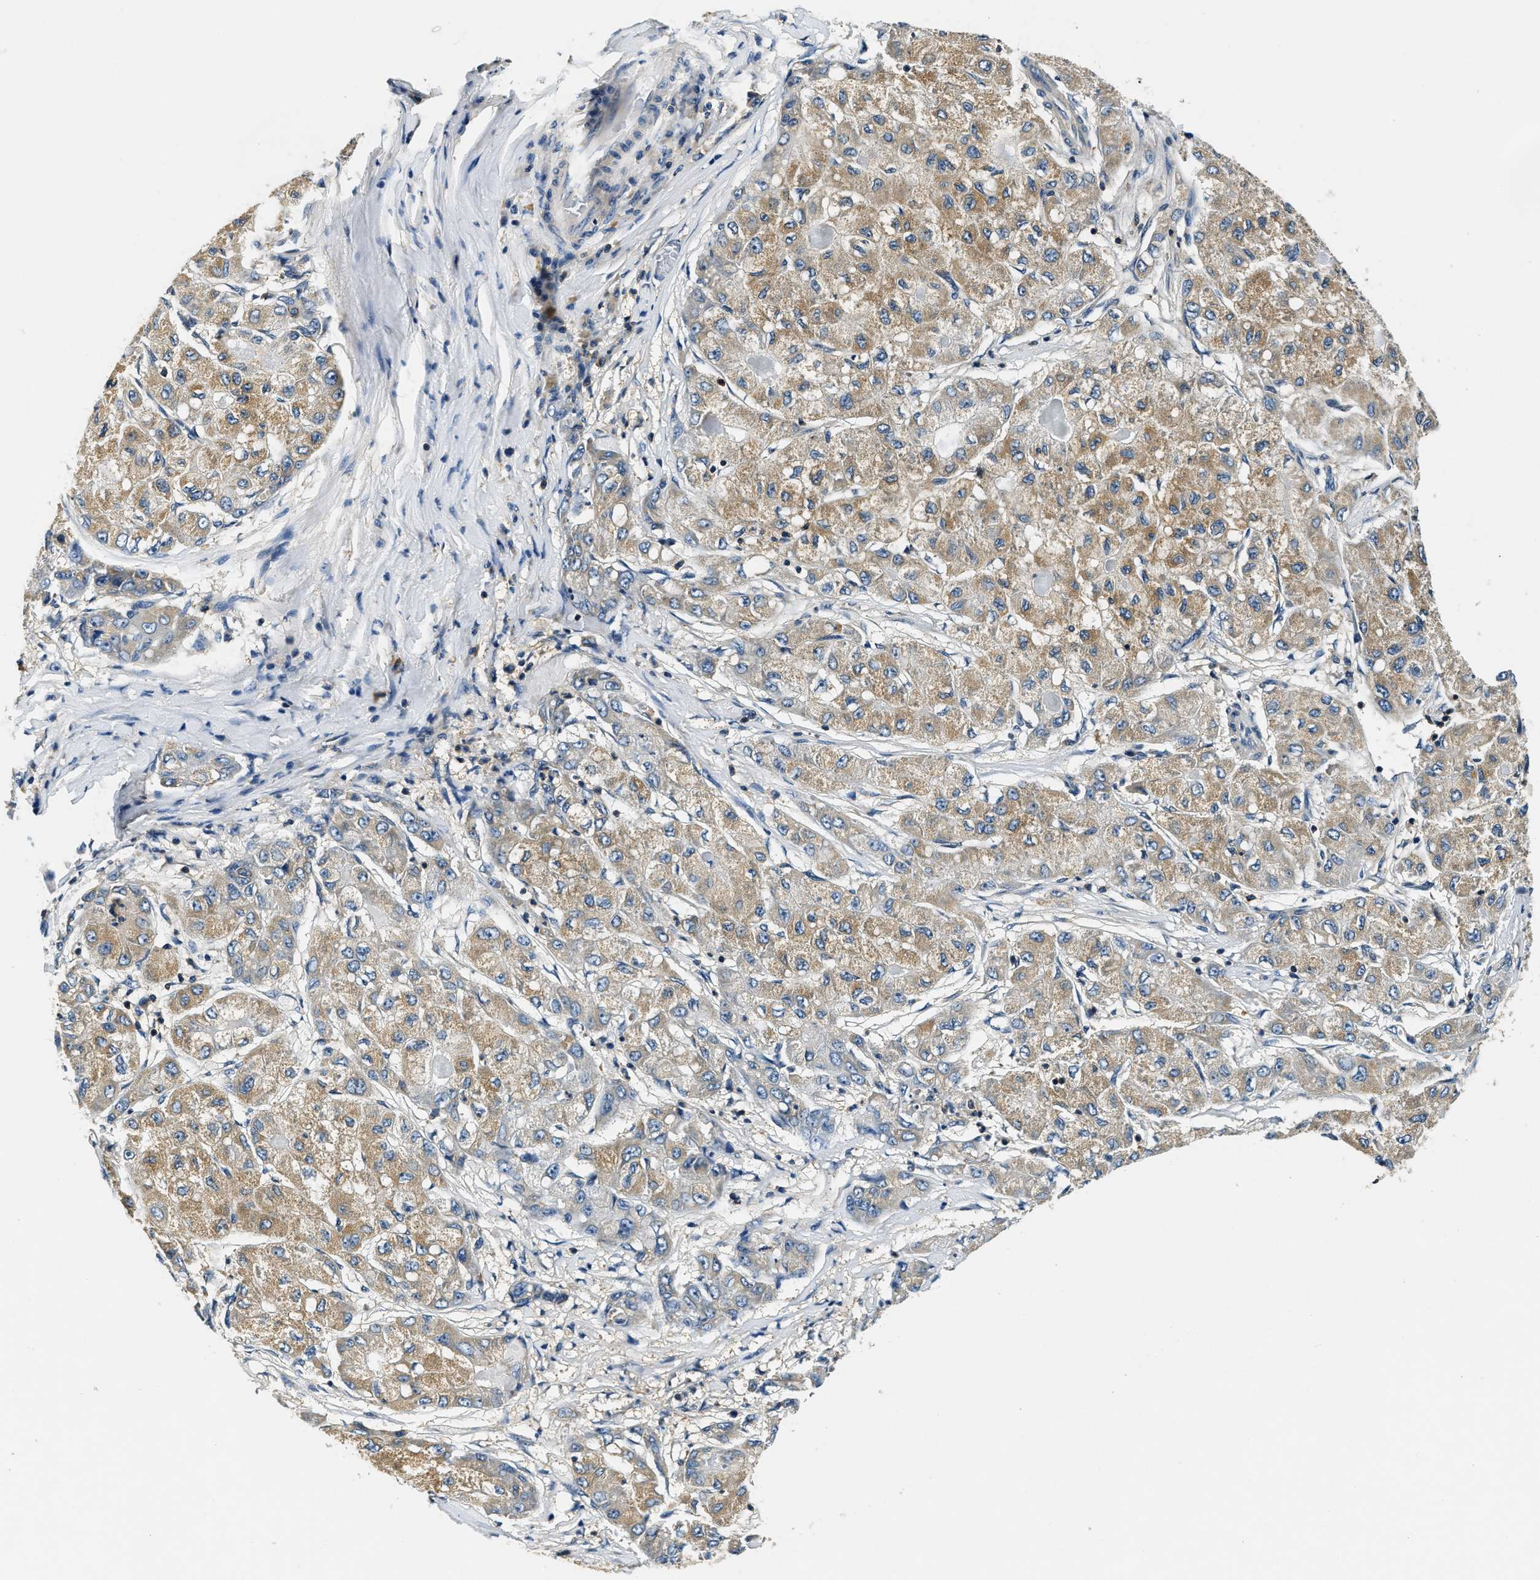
{"staining": {"intensity": "moderate", "quantity": ">75%", "location": "cytoplasmic/membranous"}, "tissue": "liver cancer", "cell_type": "Tumor cells", "image_type": "cancer", "snomed": [{"axis": "morphology", "description": "Carcinoma, Hepatocellular, NOS"}, {"axis": "topography", "description": "Liver"}], "caption": "This is an image of immunohistochemistry (IHC) staining of liver cancer (hepatocellular carcinoma), which shows moderate expression in the cytoplasmic/membranous of tumor cells.", "gene": "RESF1", "patient": {"sex": "male", "age": 80}}